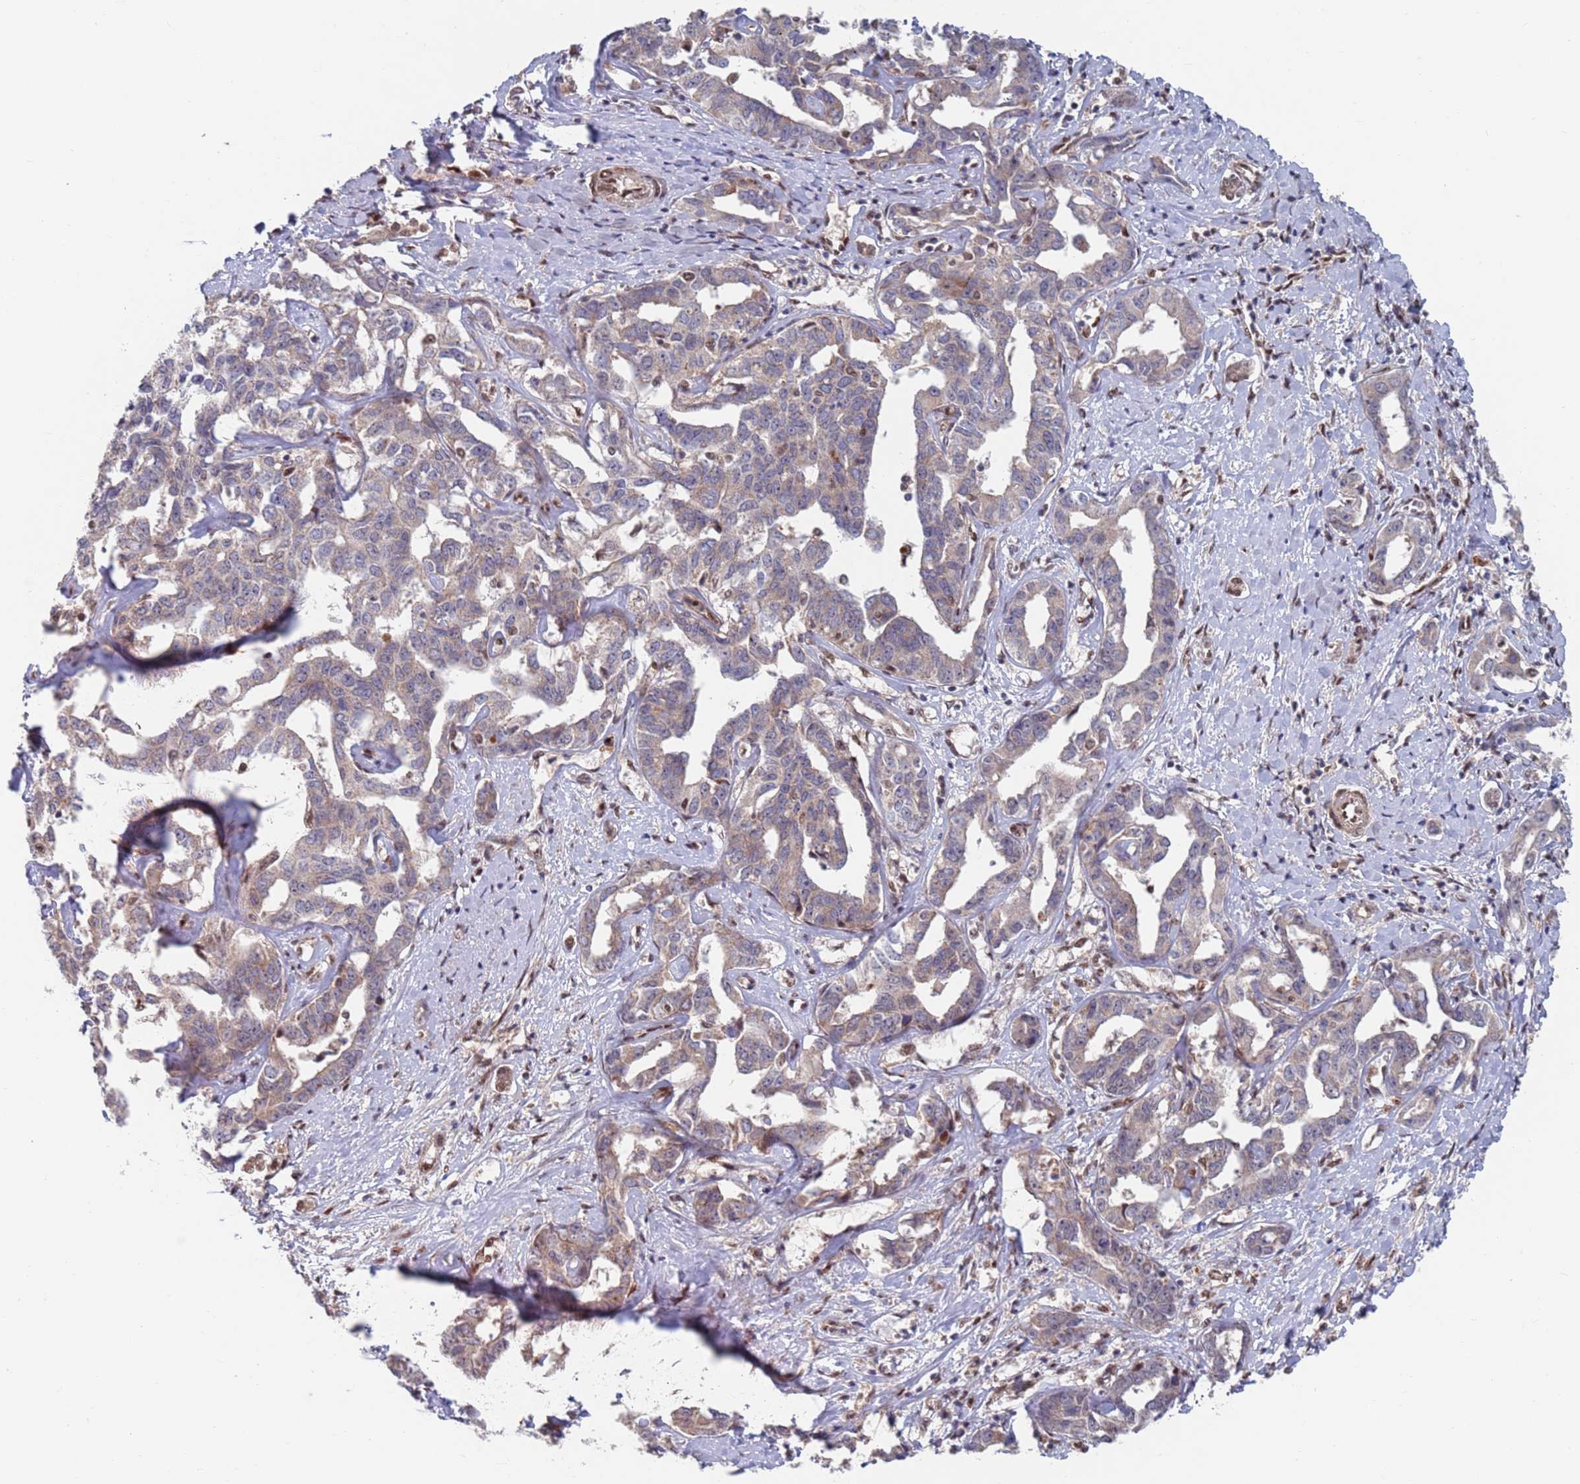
{"staining": {"intensity": "weak", "quantity": "<25%", "location": "cytoplasmic/membranous"}, "tissue": "liver cancer", "cell_type": "Tumor cells", "image_type": "cancer", "snomed": [{"axis": "morphology", "description": "Cholangiocarcinoma"}, {"axis": "topography", "description": "Liver"}], "caption": "IHC photomicrograph of neoplastic tissue: human liver cholangiocarcinoma stained with DAB shows no significant protein positivity in tumor cells.", "gene": "RPP25", "patient": {"sex": "male", "age": 59}}